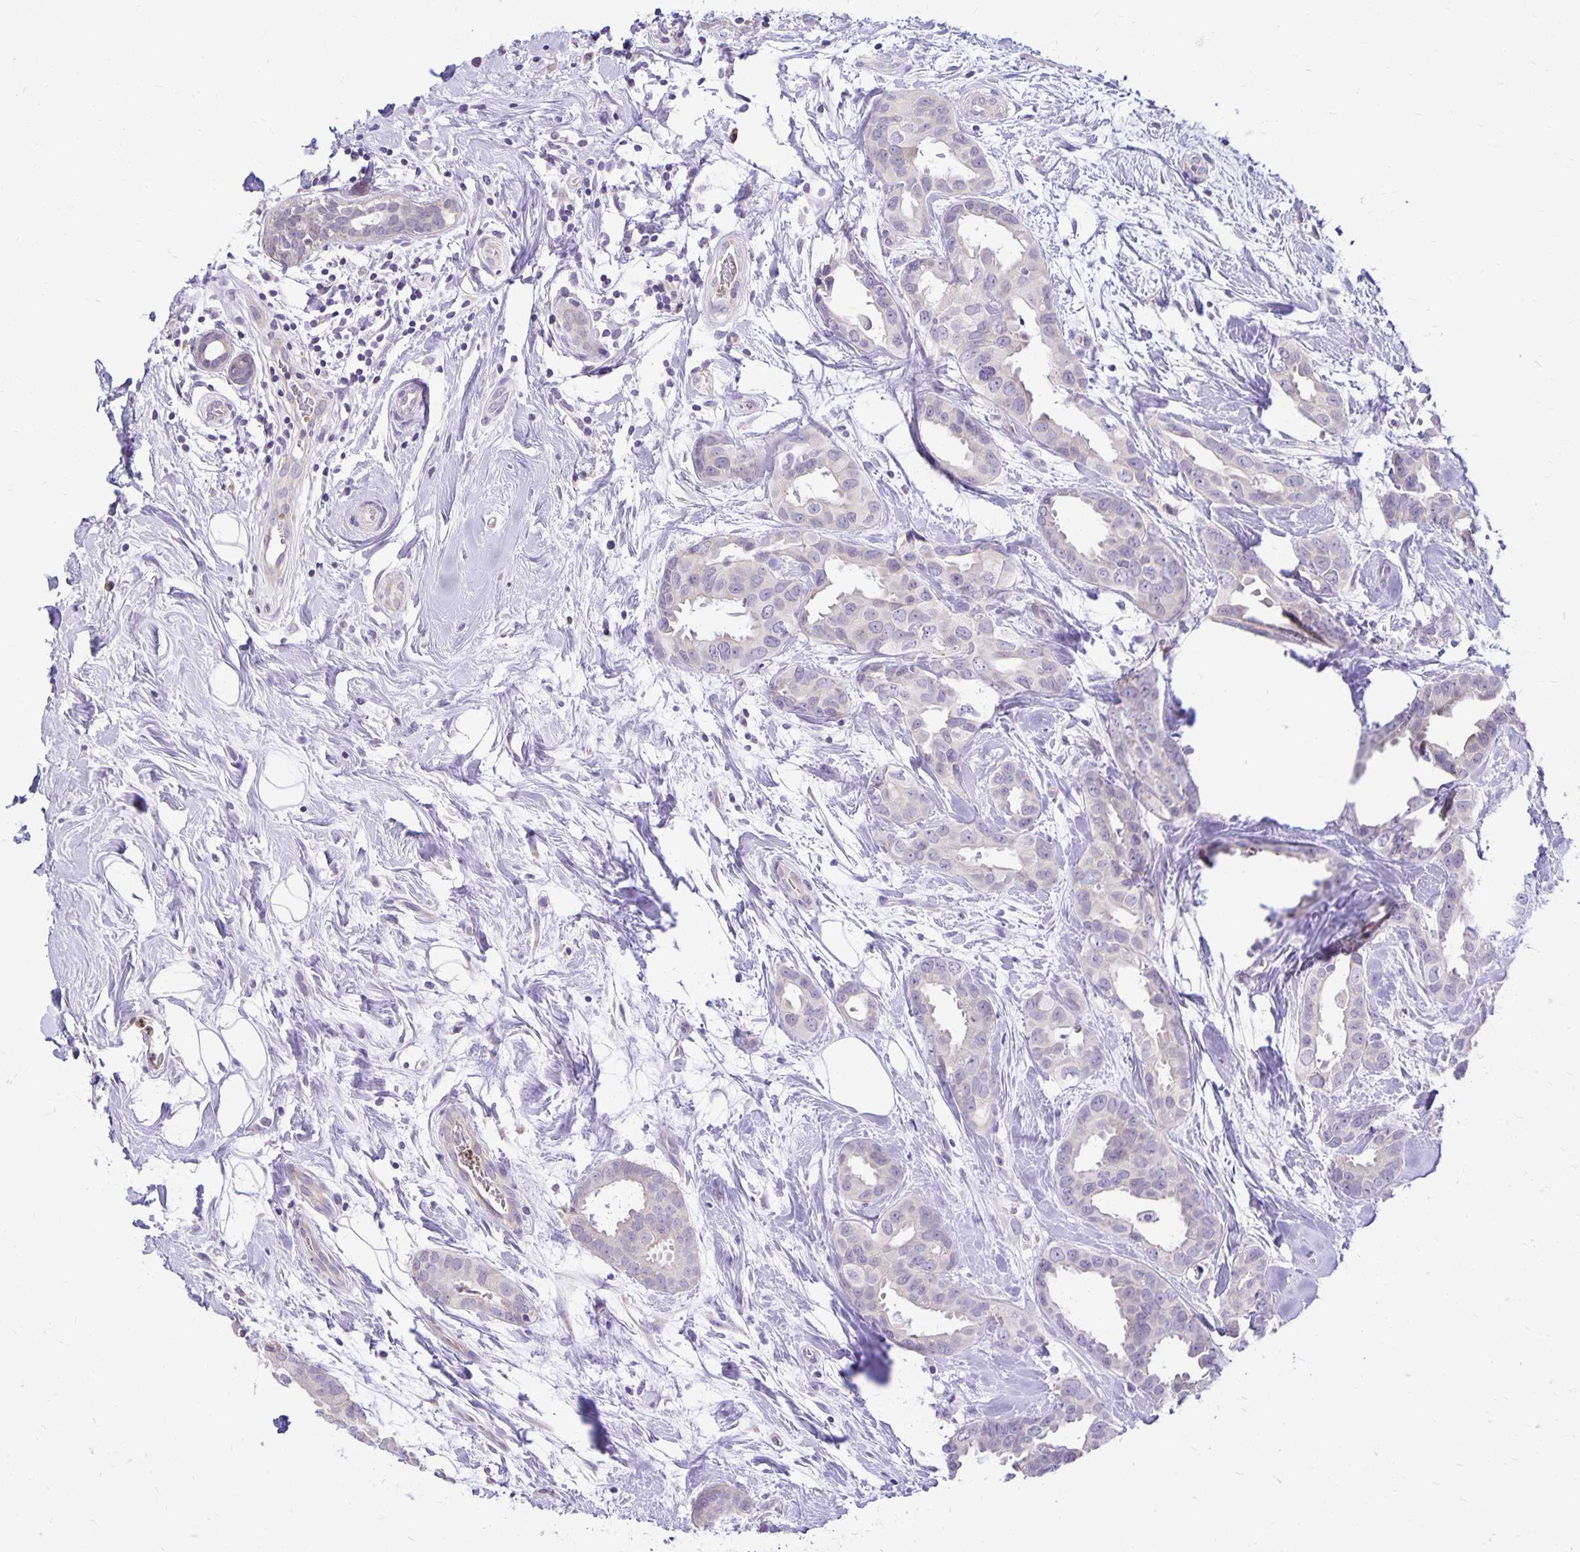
{"staining": {"intensity": "negative", "quantity": "none", "location": "none"}, "tissue": "breast cancer", "cell_type": "Tumor cells", "image_type": "cancer", "snomed": [{"axis": "morphology", "description": "Duct carcinoma"}, {"axis": "topography", "description": "Breast"}], "caption": "IHC photomicrograph of neoplastic tissue: invasive ductal carcinoma (breast) stained with DAB exhibits no significant protein positivity in tumor cells.", "gene": "FN3K", "patient": {"sex": "female", "age": 45}}